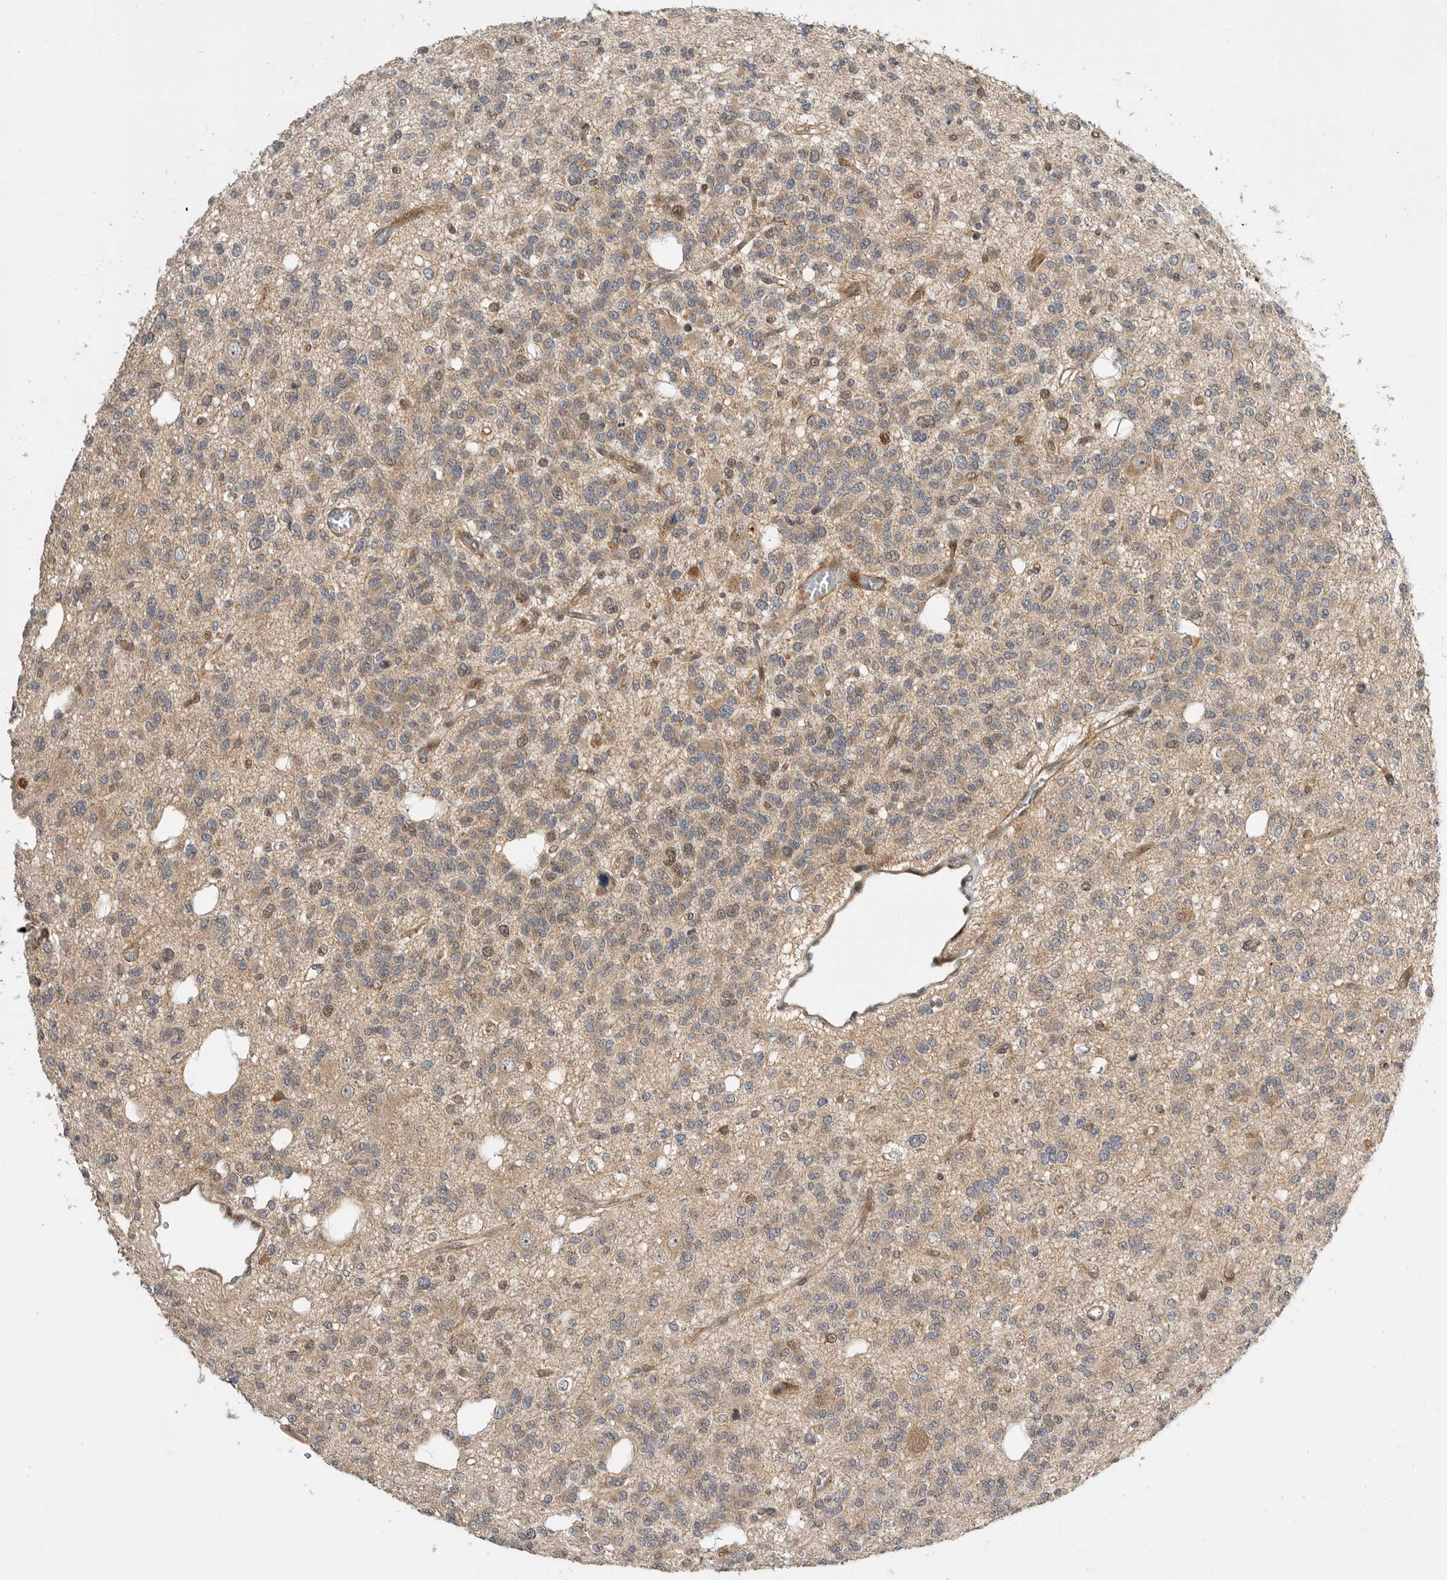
{"staining": {"intensity": "weak", "quantity": "25%-75%", "location": "cytoplasmic/membranous"}, "tissue": "glioma", "cell_type": "Tumor cells", "image_type": "cancer", "snomed": [{"axis": "morphology", "description": "Glioma, malignant, Low grade"}, {"axis": "topography", "description": "Brain"}], "caption": "Malignant glioma (low-grade) was stained to show a protein in brown. There is low levels of weak cytoplasmic/membranous expression in about 25%-75% of tumor cells. The protein of interest is shown in brown color, while the nuclei are stained blue.", "gene": "CSNK1G3", "patient": {"sex": "male", "age": 38}}